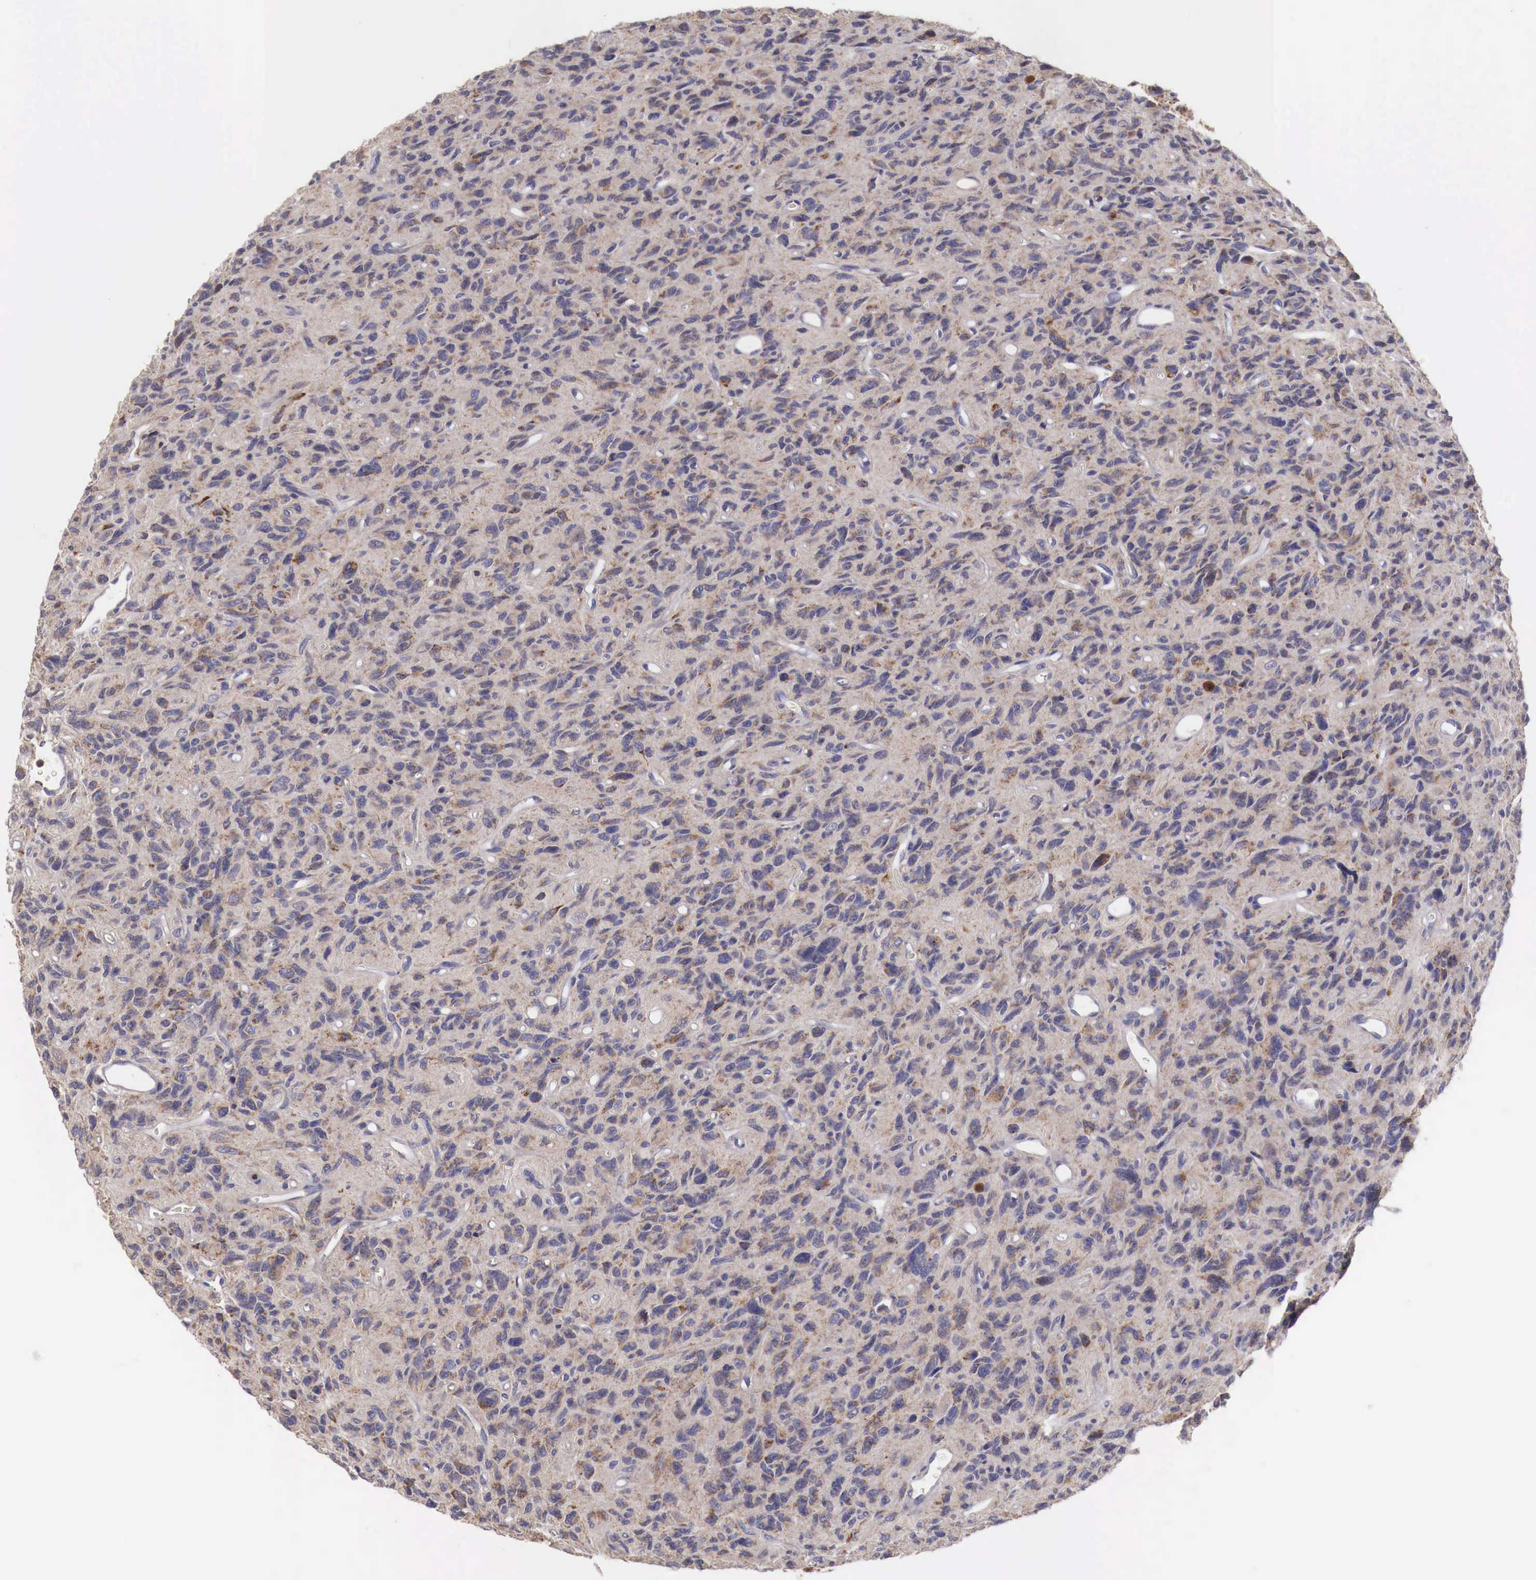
{"staining": {"intensity": "weak", "quantity": ">75%", "location": "cytoplasmic/membranous"}, "tissue": "glioma", "cell_type": "Tumor cells", "image_type": "cancer", "snomed": [{"axis": "morphology", "description": "Glioma, malignant, High grade"}, {"axis": "topography", "description": "Brain"}], "caption": "Tumor cells show weak cytoplasmic/membranous staining in about >75% of cells in malignant glioma (high-grade). Ihc stains the protein in brown and the nuclei are stained blue.", "gene": "XPNPEP3", "patient": {"sex": "female", "age": 60}}